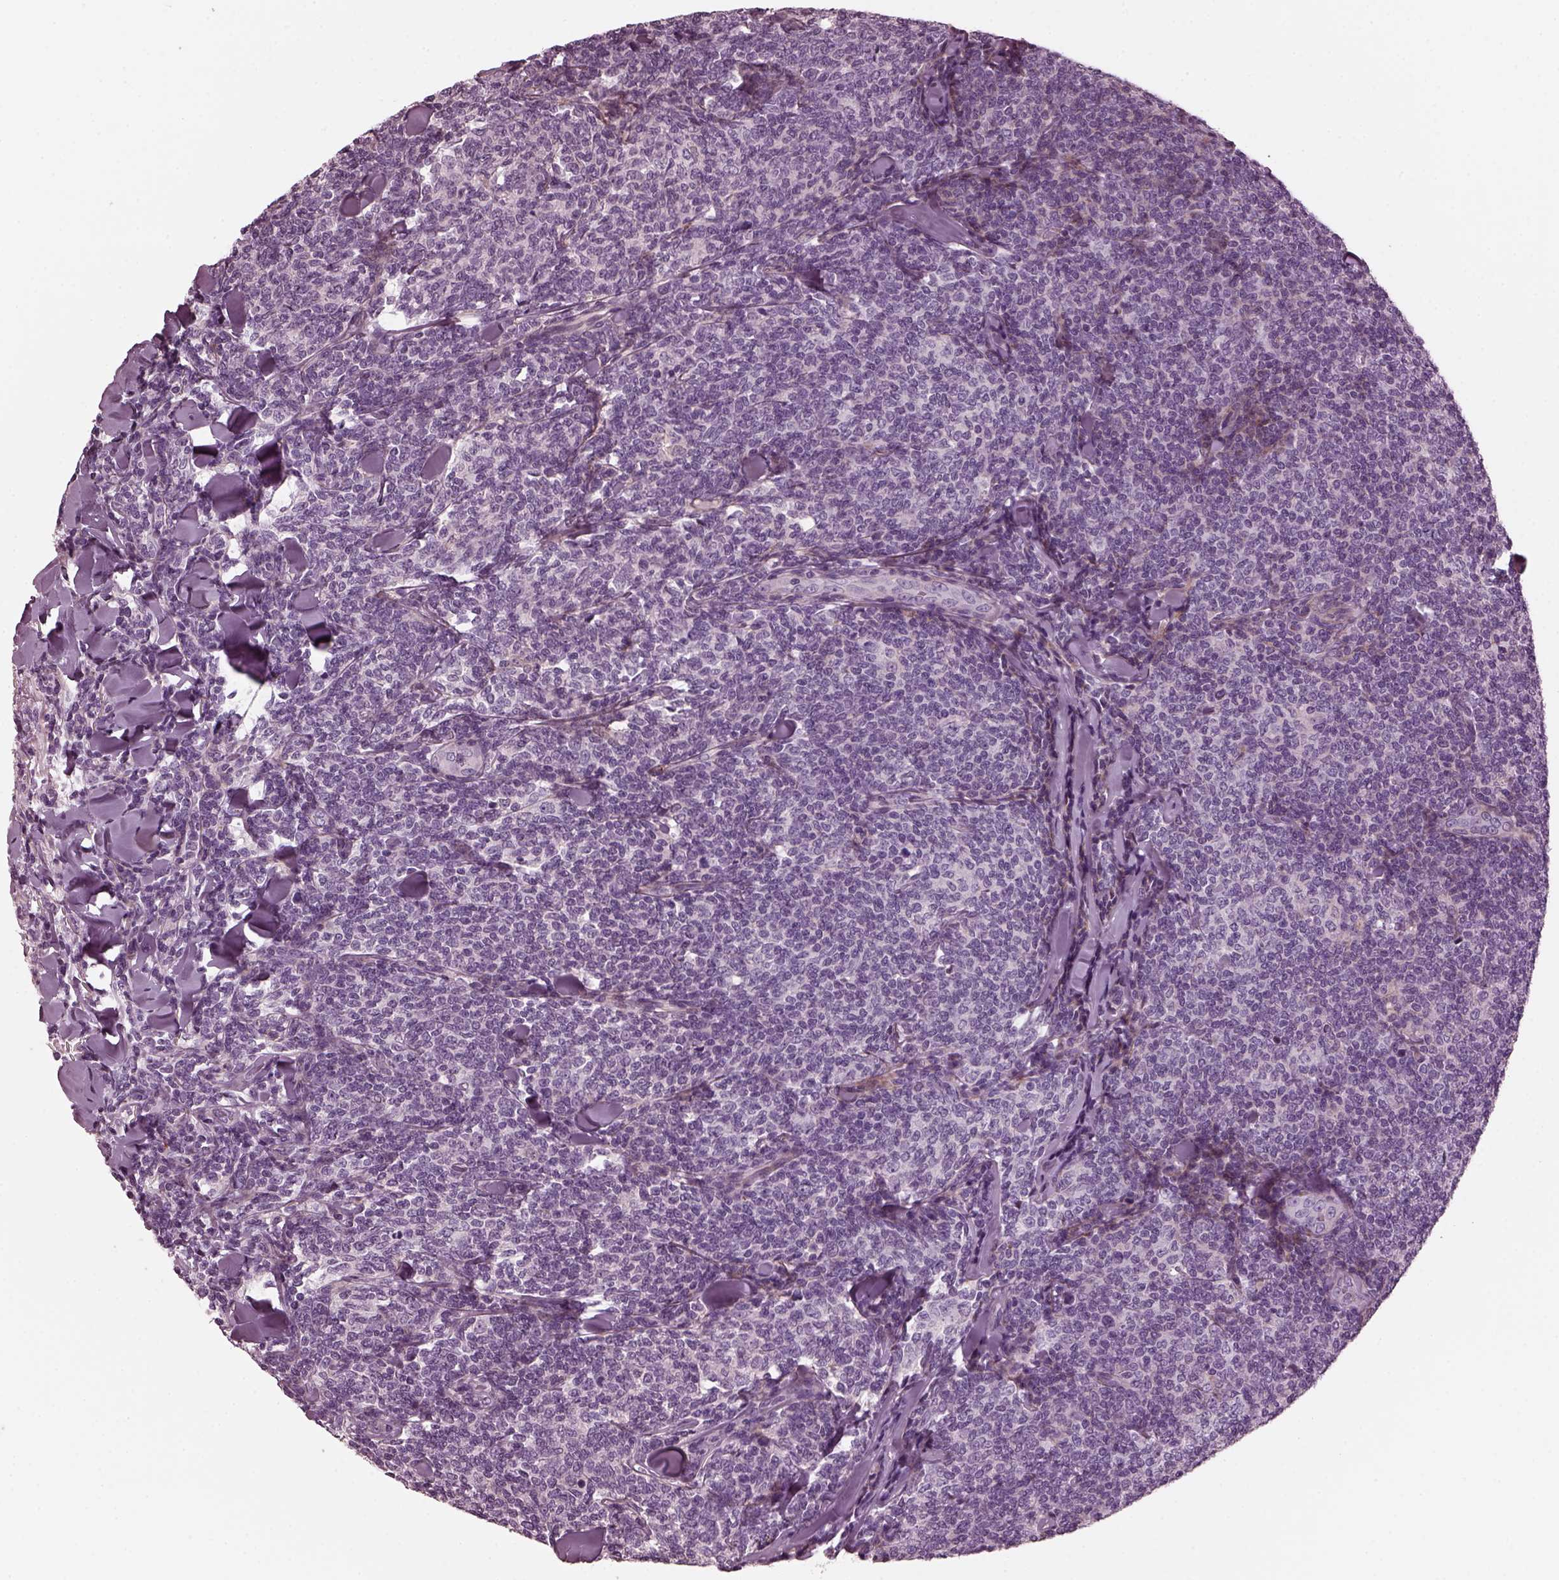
{"staining": {"intensity": "negative", "quantity": "none", "location": "none"}, "tissue": "lymphoma", "cell_type": "Tumor cells", "image_type": "cancer", "snomed": [{"axis": "morphology", "description": "Malignant lymphoma, non-Hodgkin's type, Low grade"}, {"axis": "topography", "description": "Lymph node"}], "caption": "This is an immunohistochemistry (IHC) photomicrograph of lymphoma. There is no staining in tumor cells.", "gene": "GDF11", "patient": {"sex": "female", "age": 56}}